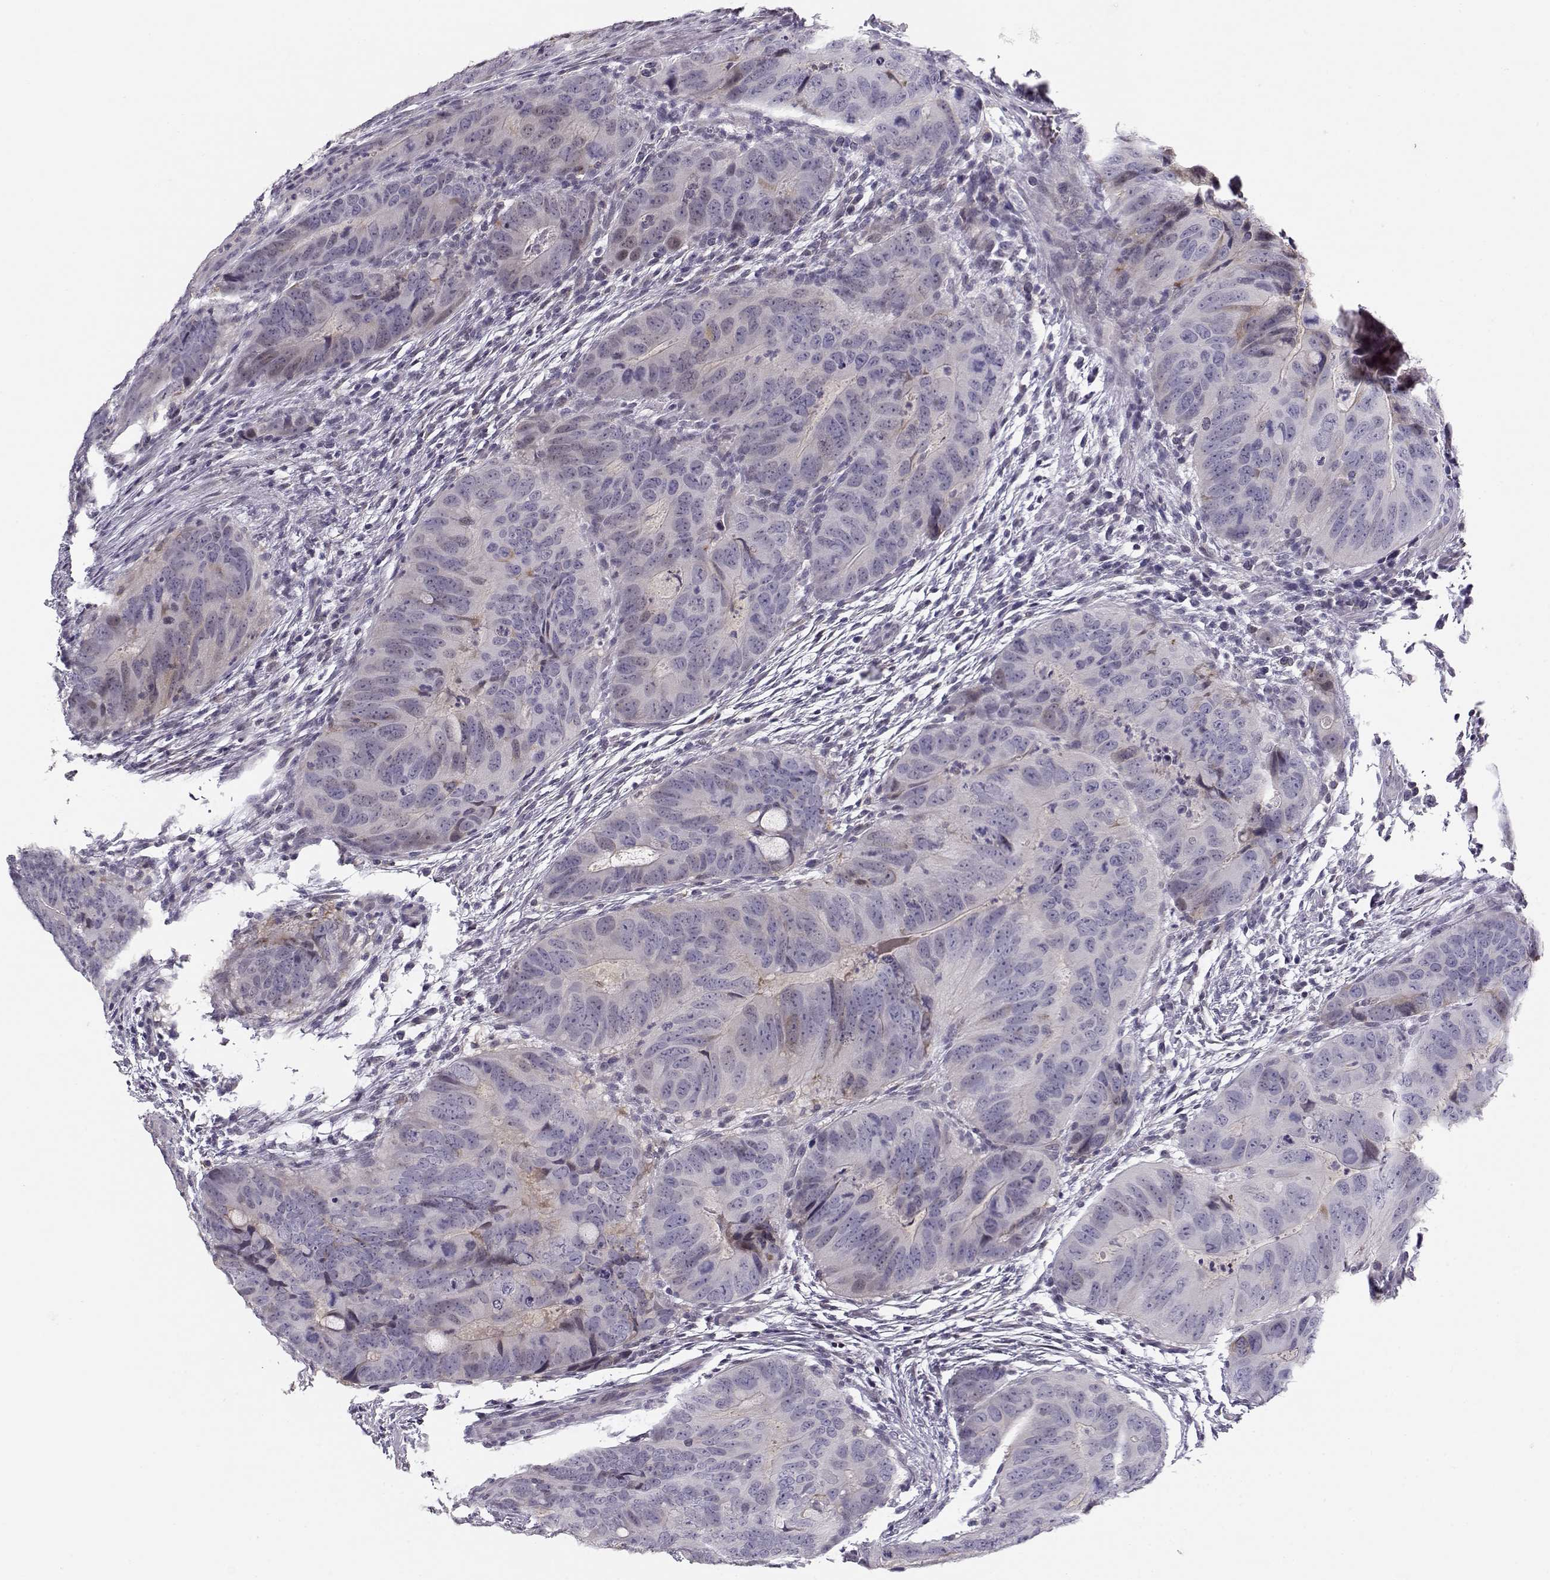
{"staining": {"intensity": "negative", "quantity": "none", "location": "none"}, "tissue": "colorectal cancer", "cell_type": "Tumor cells", "image_type": "cancer", "snomed": [{"axis": "morphology", "description": "Adenocarcinoma, NOS"}, {"axis": "topography", "description": "Colon"}], "caption": "Immunohistochemical staining of human colorectal adenocarcinoma shows no significant staining in tumor cells.", "gene": "TEPP", "patient": {"sex": "male", "age": 79}}